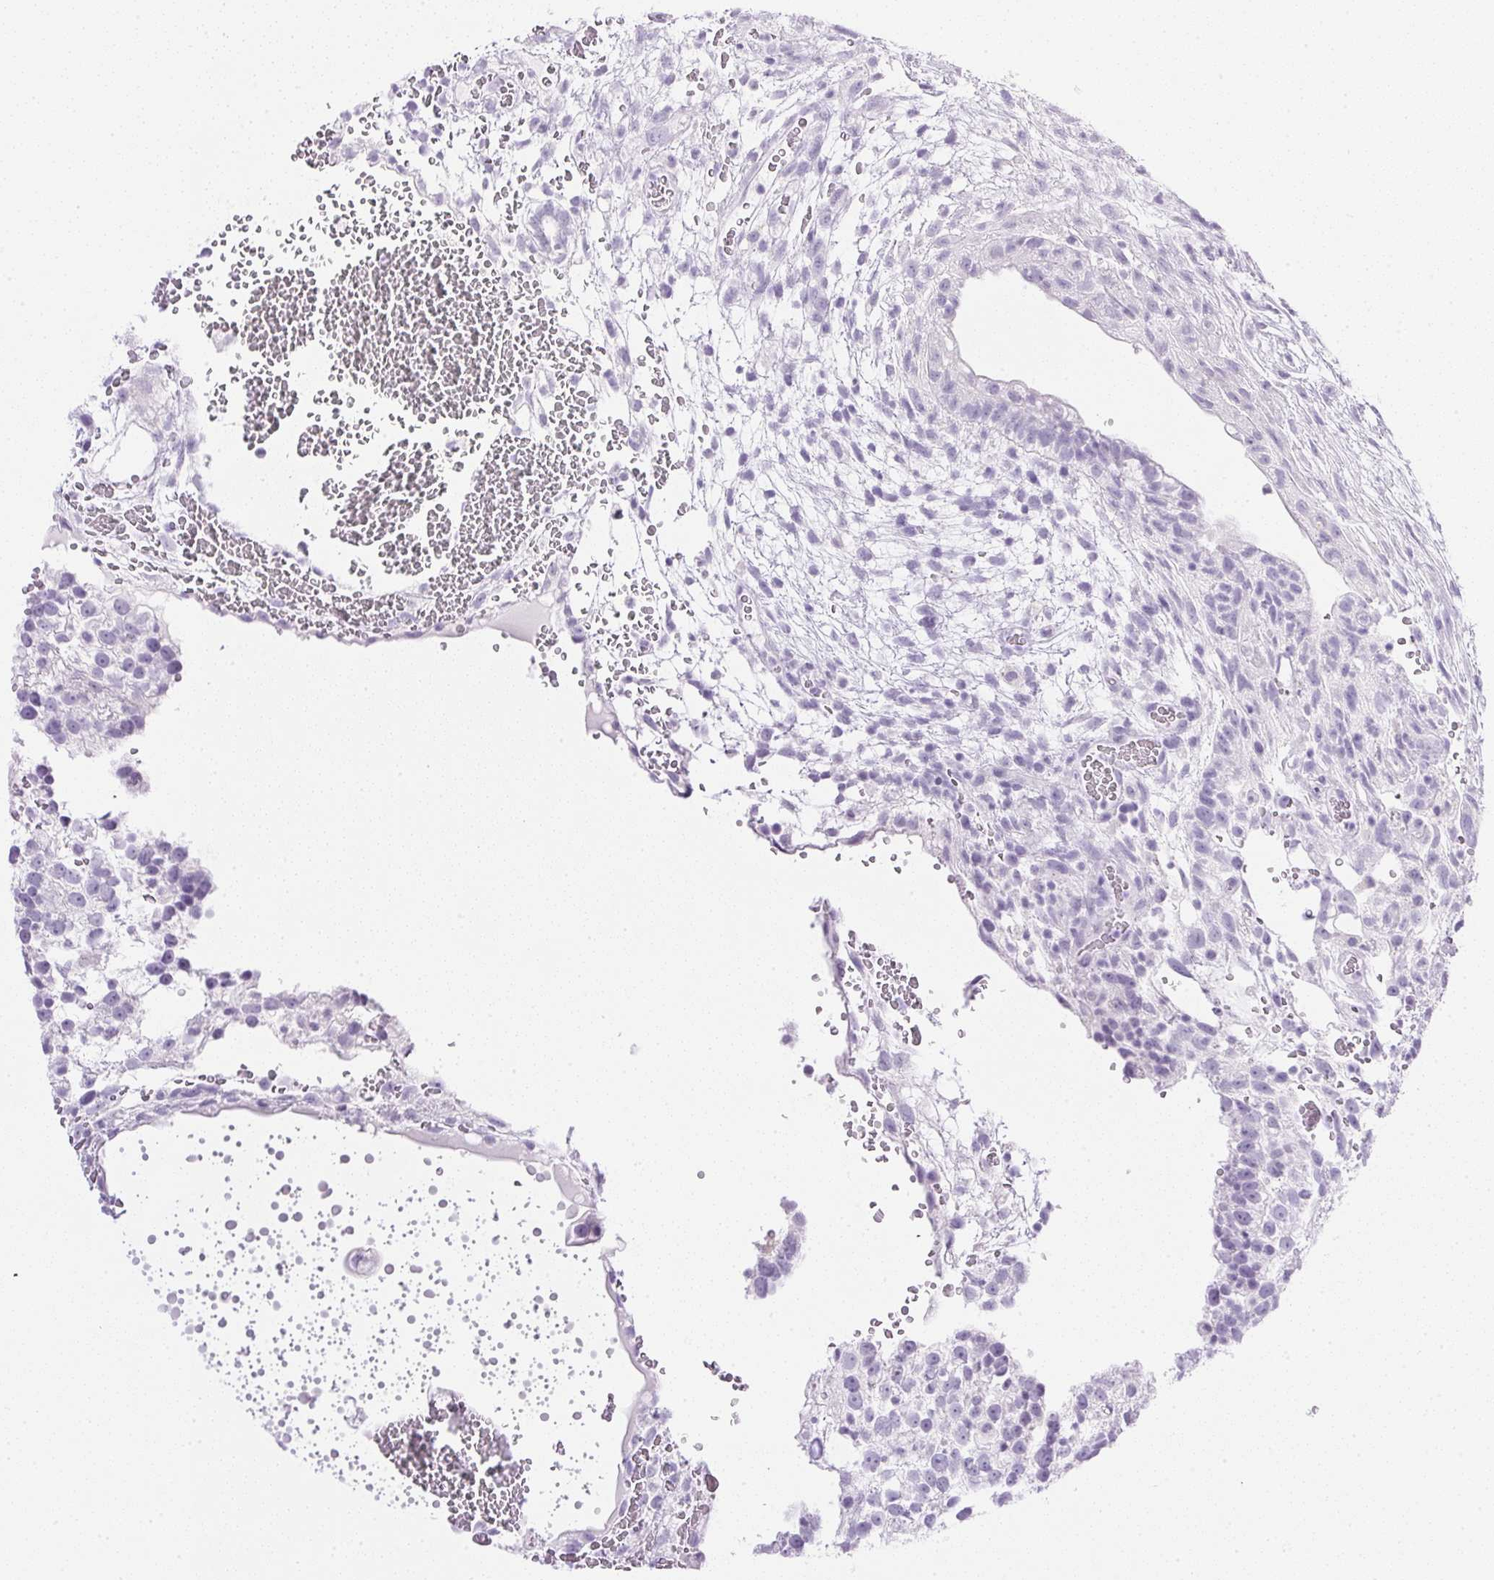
{"staining": {"intensity": "negative", "quantity": "none", "location": "none"}, "tissue": "testis cancer", "cell_type": "Tumor cells", "image_type": "cancer", "snomed": [{"axis": "morphology", "description": "Normal tissue, NOS"}, {"axis": "morphology", "description": "Carcinoma, Embryonal, NOS"}, {"axis": "topography", "description": "Testis"}], "caption": "The IHC histopathology image has no significant staining in tumor cells of testis cancer (embryonal carcinoma) tissue.", "gene": "CPB1", "patient": {"sex": "male", "age": 32}}